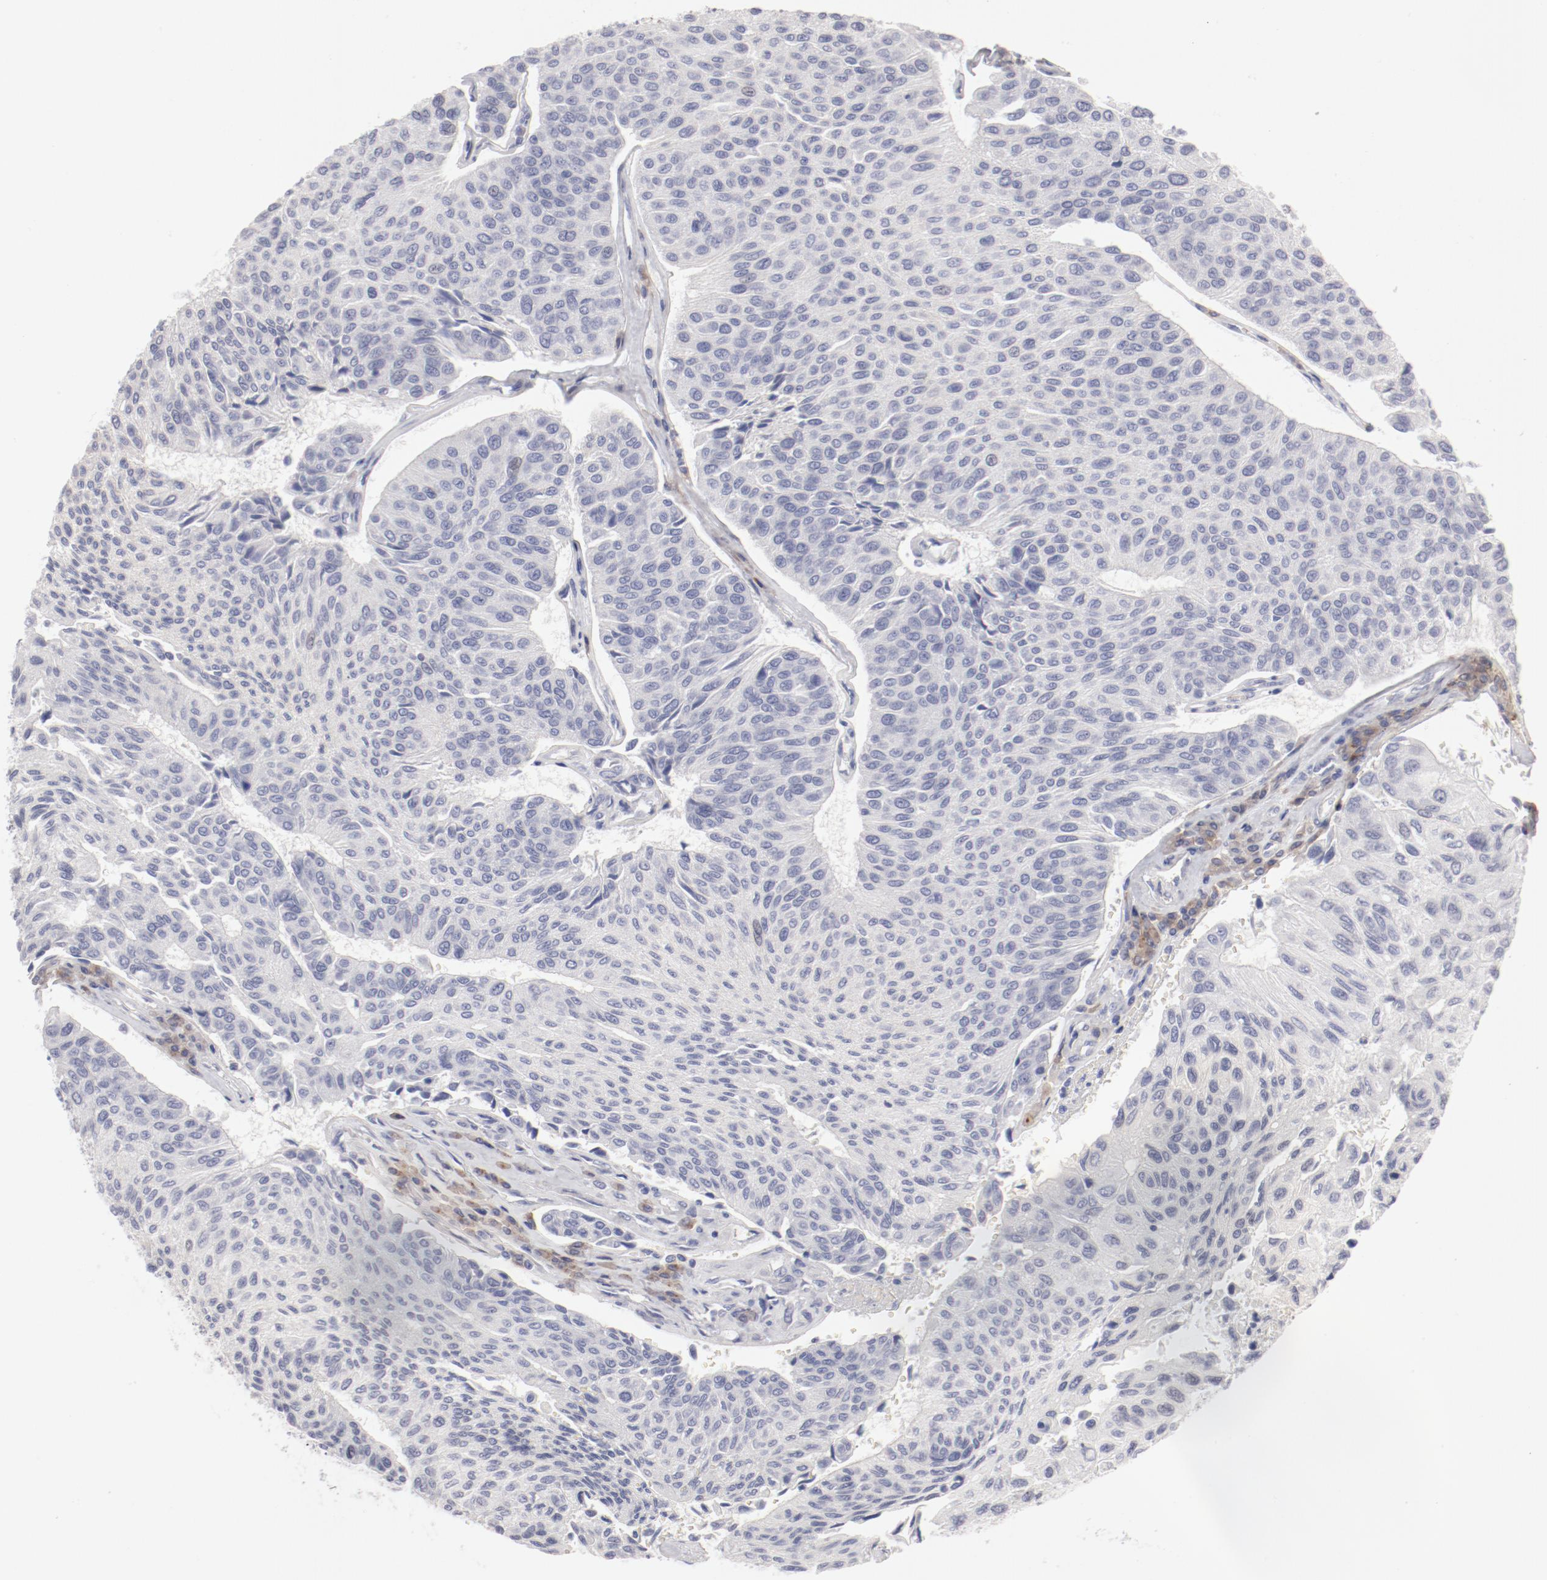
{"staining": {"intensity": "negative", "quantity": "none", "location": "none"}, "tissue": "urothelial cancer", "cell_type": "Tumor cells", "image_type": "cancer", "snomed": [{"axis": "morphology", "description": "Urothelial carcinoma, High grade"}, {"axis": "topography", "description": "Urinary bladder"}], "caption": "Immunohistochemical staining of human urothelial cancer displays no significant expression in tumor cells. (Brightfield microscopy of DAB (3,3'-diaminobenzidine) IHC at high magnification).", "gene": "LAX1", "patient": {"sex": "male", "age": 66}}